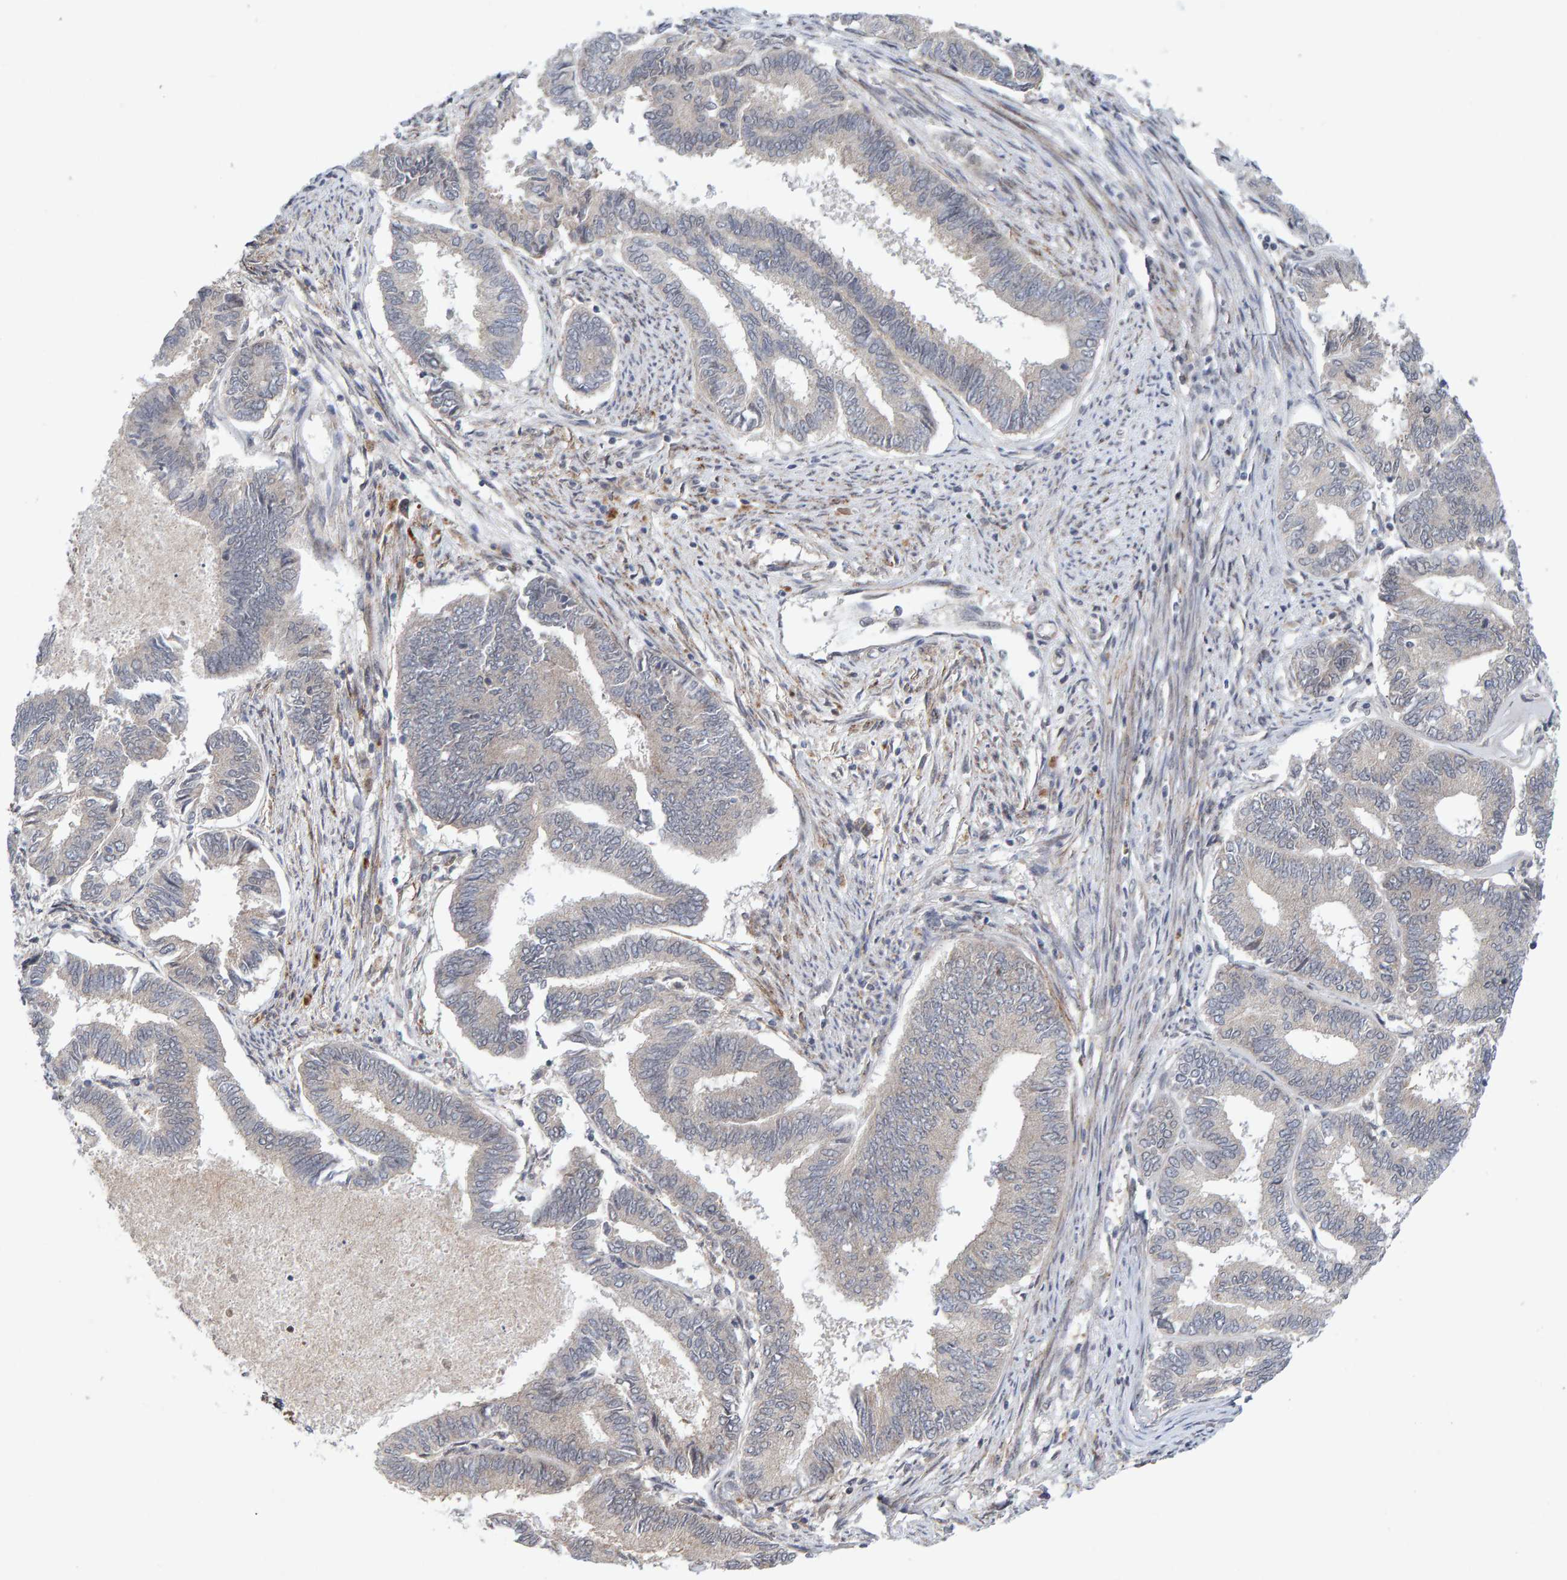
{"staining": {"intensity": "negative", "quantity": "none", "location": "none"}, "tissue": "endometrial cancer", "cell_type": "Tumor cells", "image_type": "cancer", "snomed": [{"axis": "morphology", "description": "Adenocarcinoma, NOS"}, {"axis": "topography", "description": "Endometrium"}], "caption": "An immunohistochemistry micrograph of endometrial cancer (adenocarcinoma) is shown. There is no staining in tumor cells of endometrial cancer (adenocarcinoma).", "gene": "CDH2", "patient": {"sex": "female", "age": 86}}